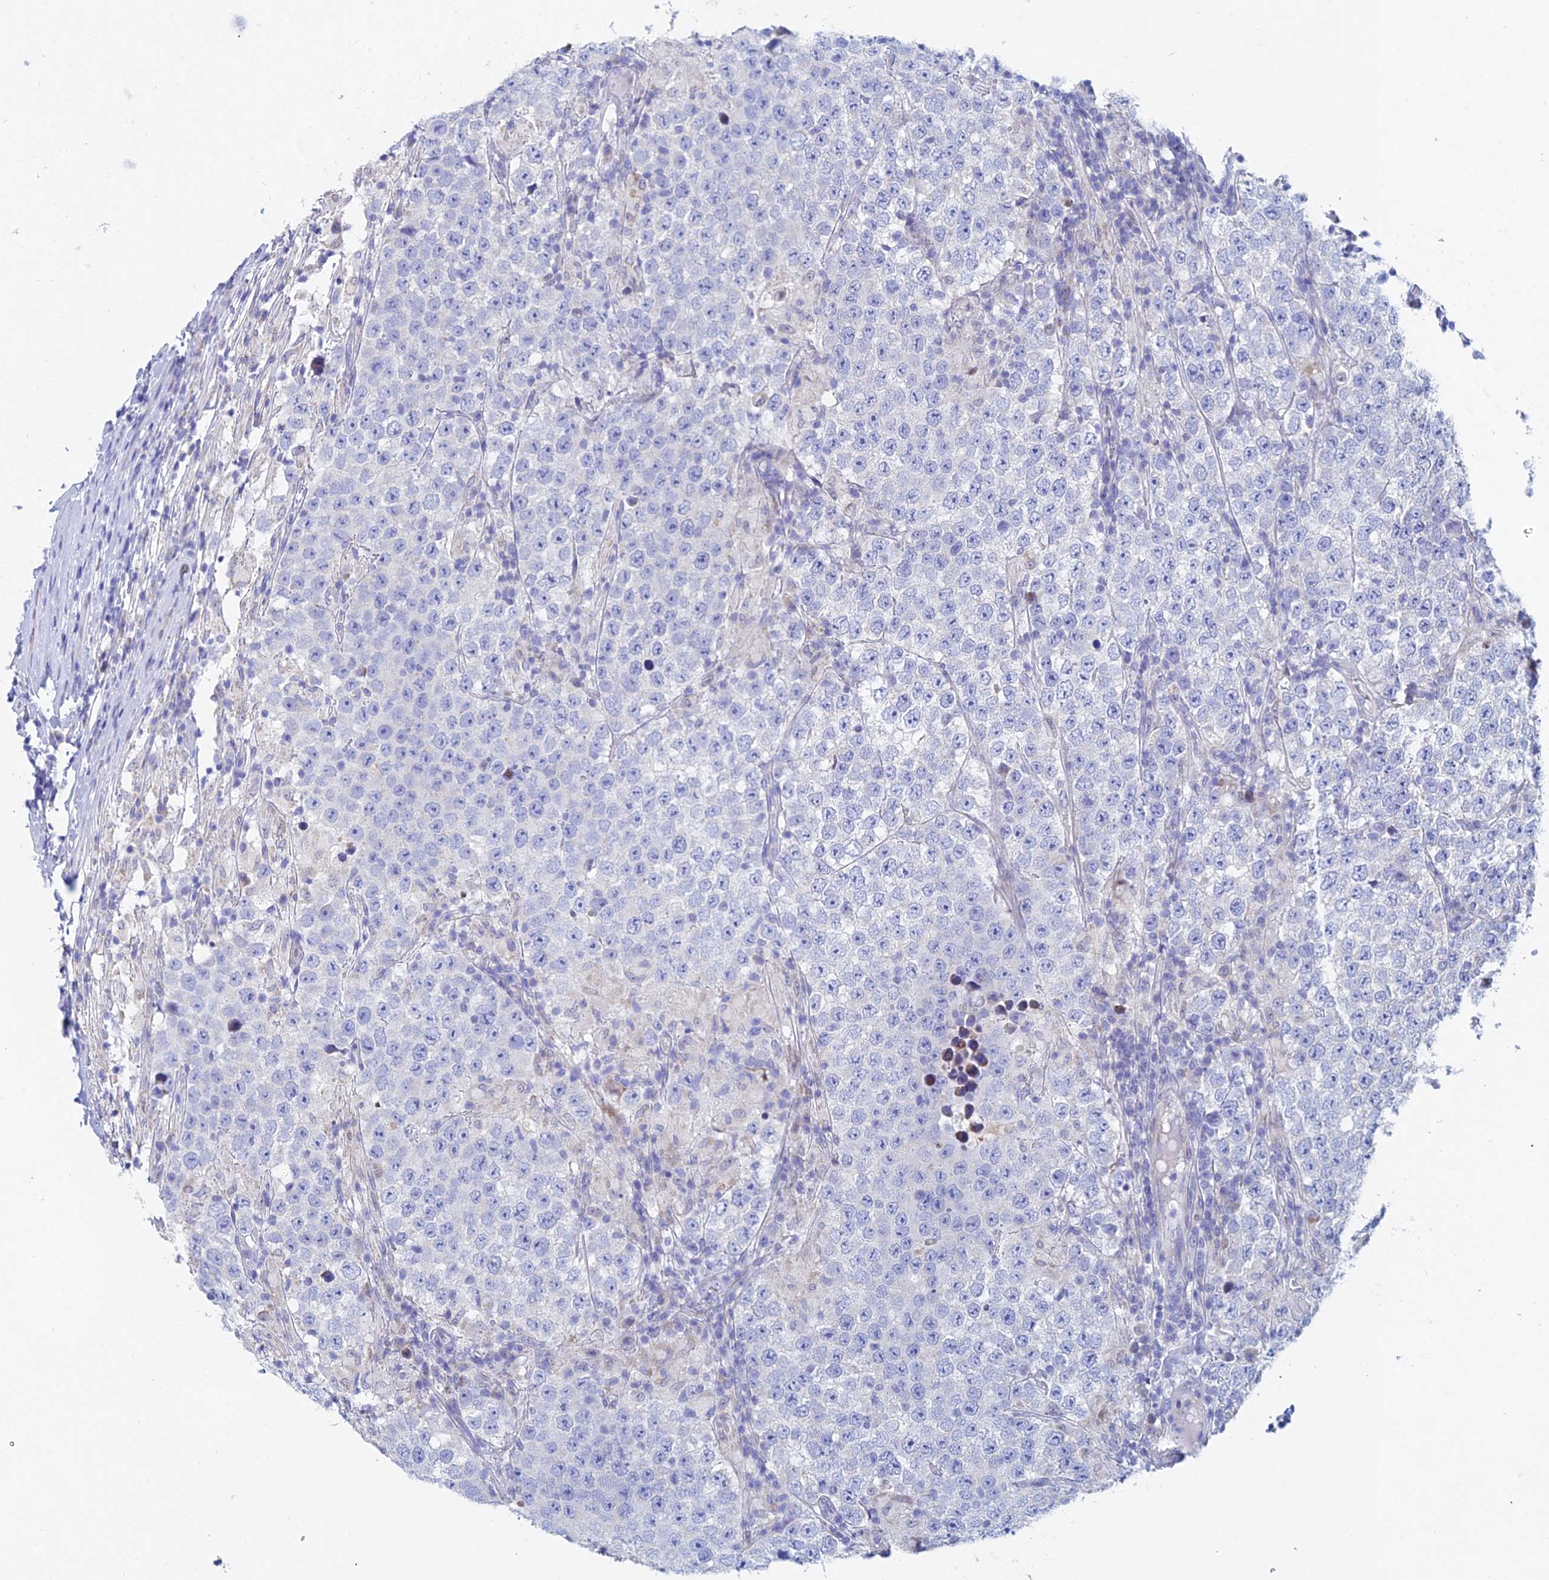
{"staining": {"intensity": "negative", "quantity": "none", "location": "none"}, "tissue": "testis cancer", "cell_type": "Tumor cells", "image_type": "cancer", "snomed": [{"axis": "morphology", "description": "Normal tissue, NOS"}, {"axis": "morphology", "description": "Urothelial carcinoma, High grade"}, {"axis": "morphology", "description": "Seminoma, NOS"}, {"axis": "morphology", "description": "Carcinoma, Embryonal, NOS"}, {"axis": "topography", "description": "Urinary bladder"}, {"axis": "topography", "description": "Testis"}], "caption": "Tumor cells show no significant protein positivity in testis embryonal carcinoma.", "gene": "ACSM1", "patient": {"sex": "male", "age": 41}}